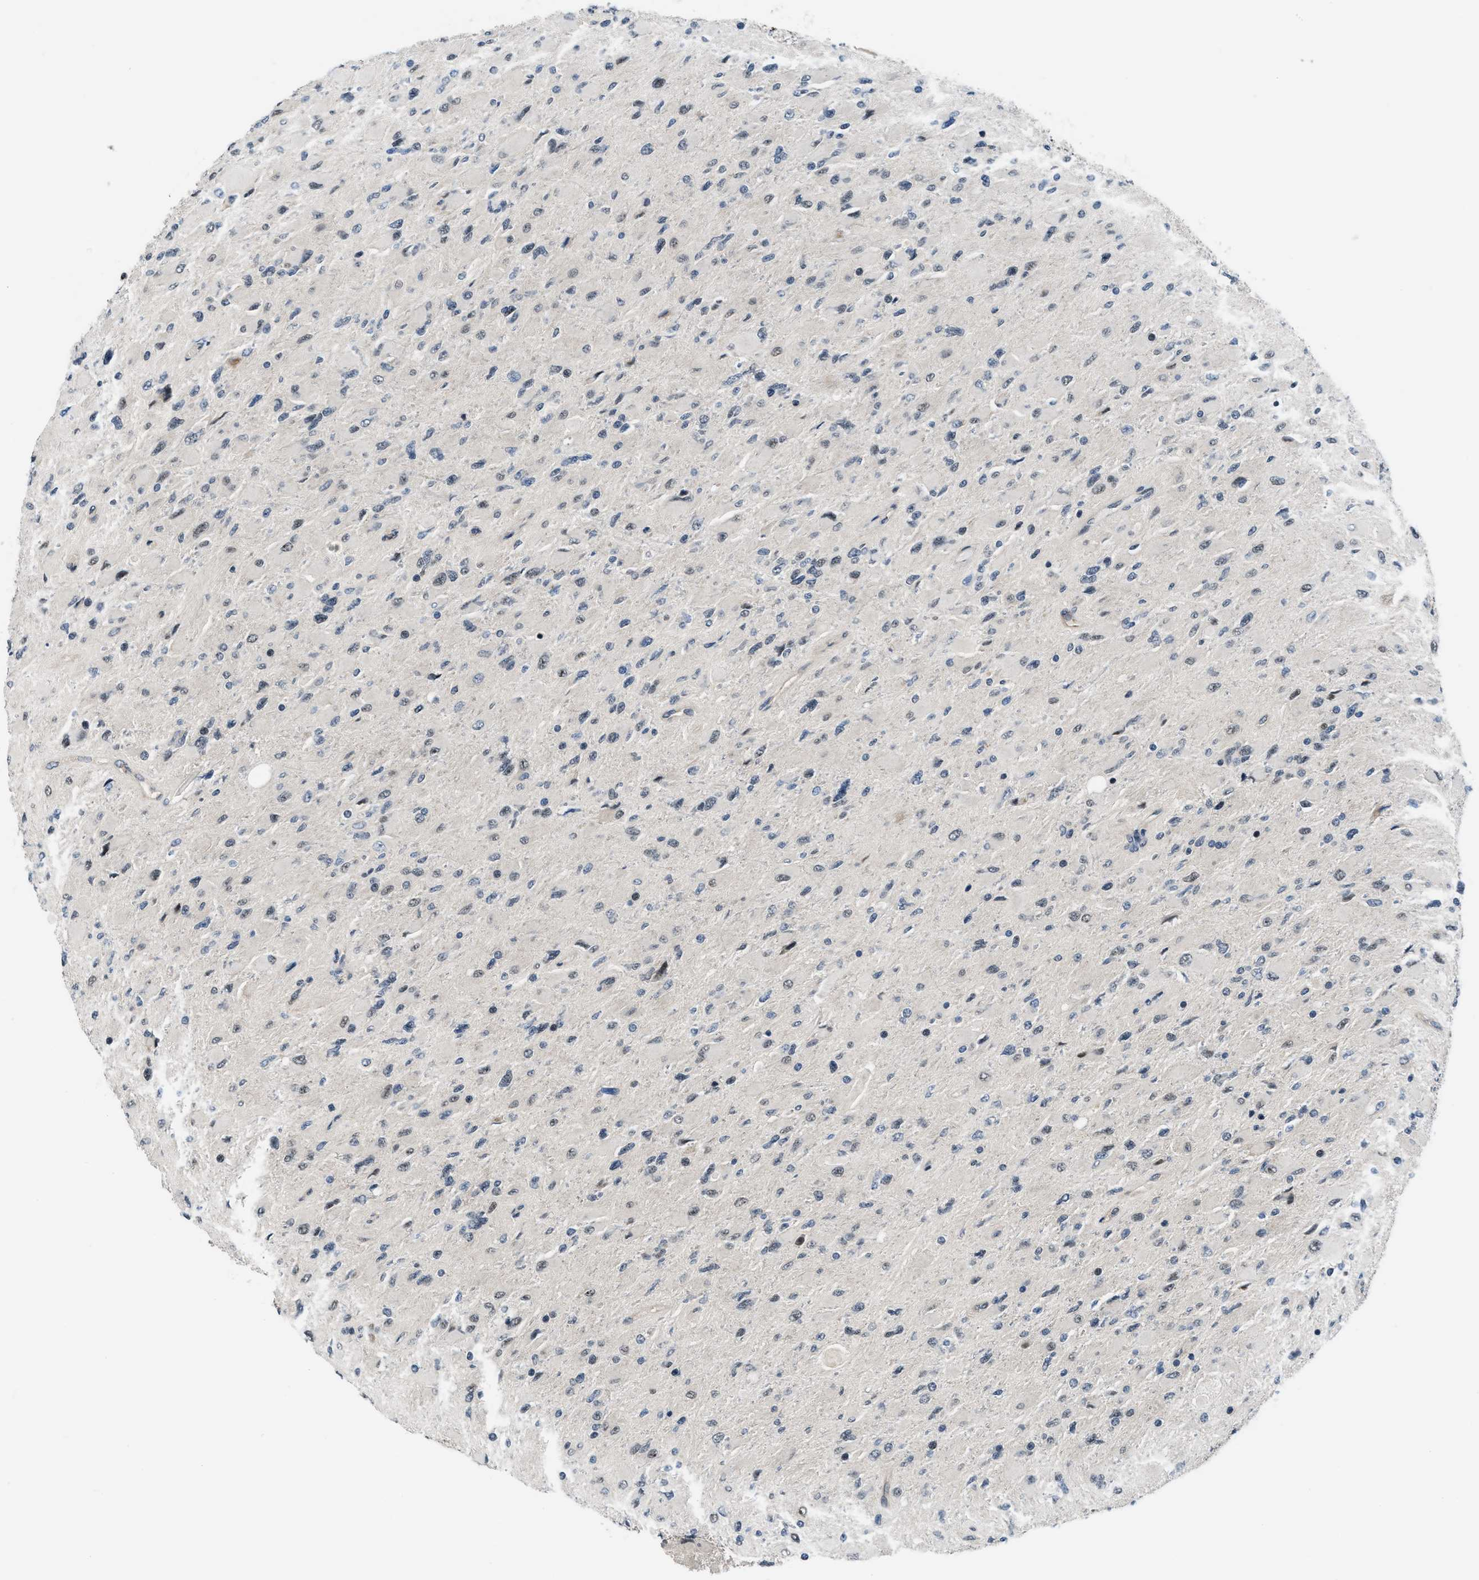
{"staining": {"intensity": "weak", "quantity": "<25%", "location": "nuclear"}, "tissue": "glioma", "cell_type": "Tumor cells", "image_type": "cancer", "snomed": [{"axis": "morphology", "description": "Glioma, malignant, High grade"}, {"axis": "topography", "description": "Cerebral cortex"}], "caption": "This micrograph is of glioma stained with immunohistochemistry (IHC) to label a protein in brown with the nuclei are counter-stained blue. There is no staining in tumor cells.", "gene": "SETD5", "patient": {"sex": "female", "age": 36}}